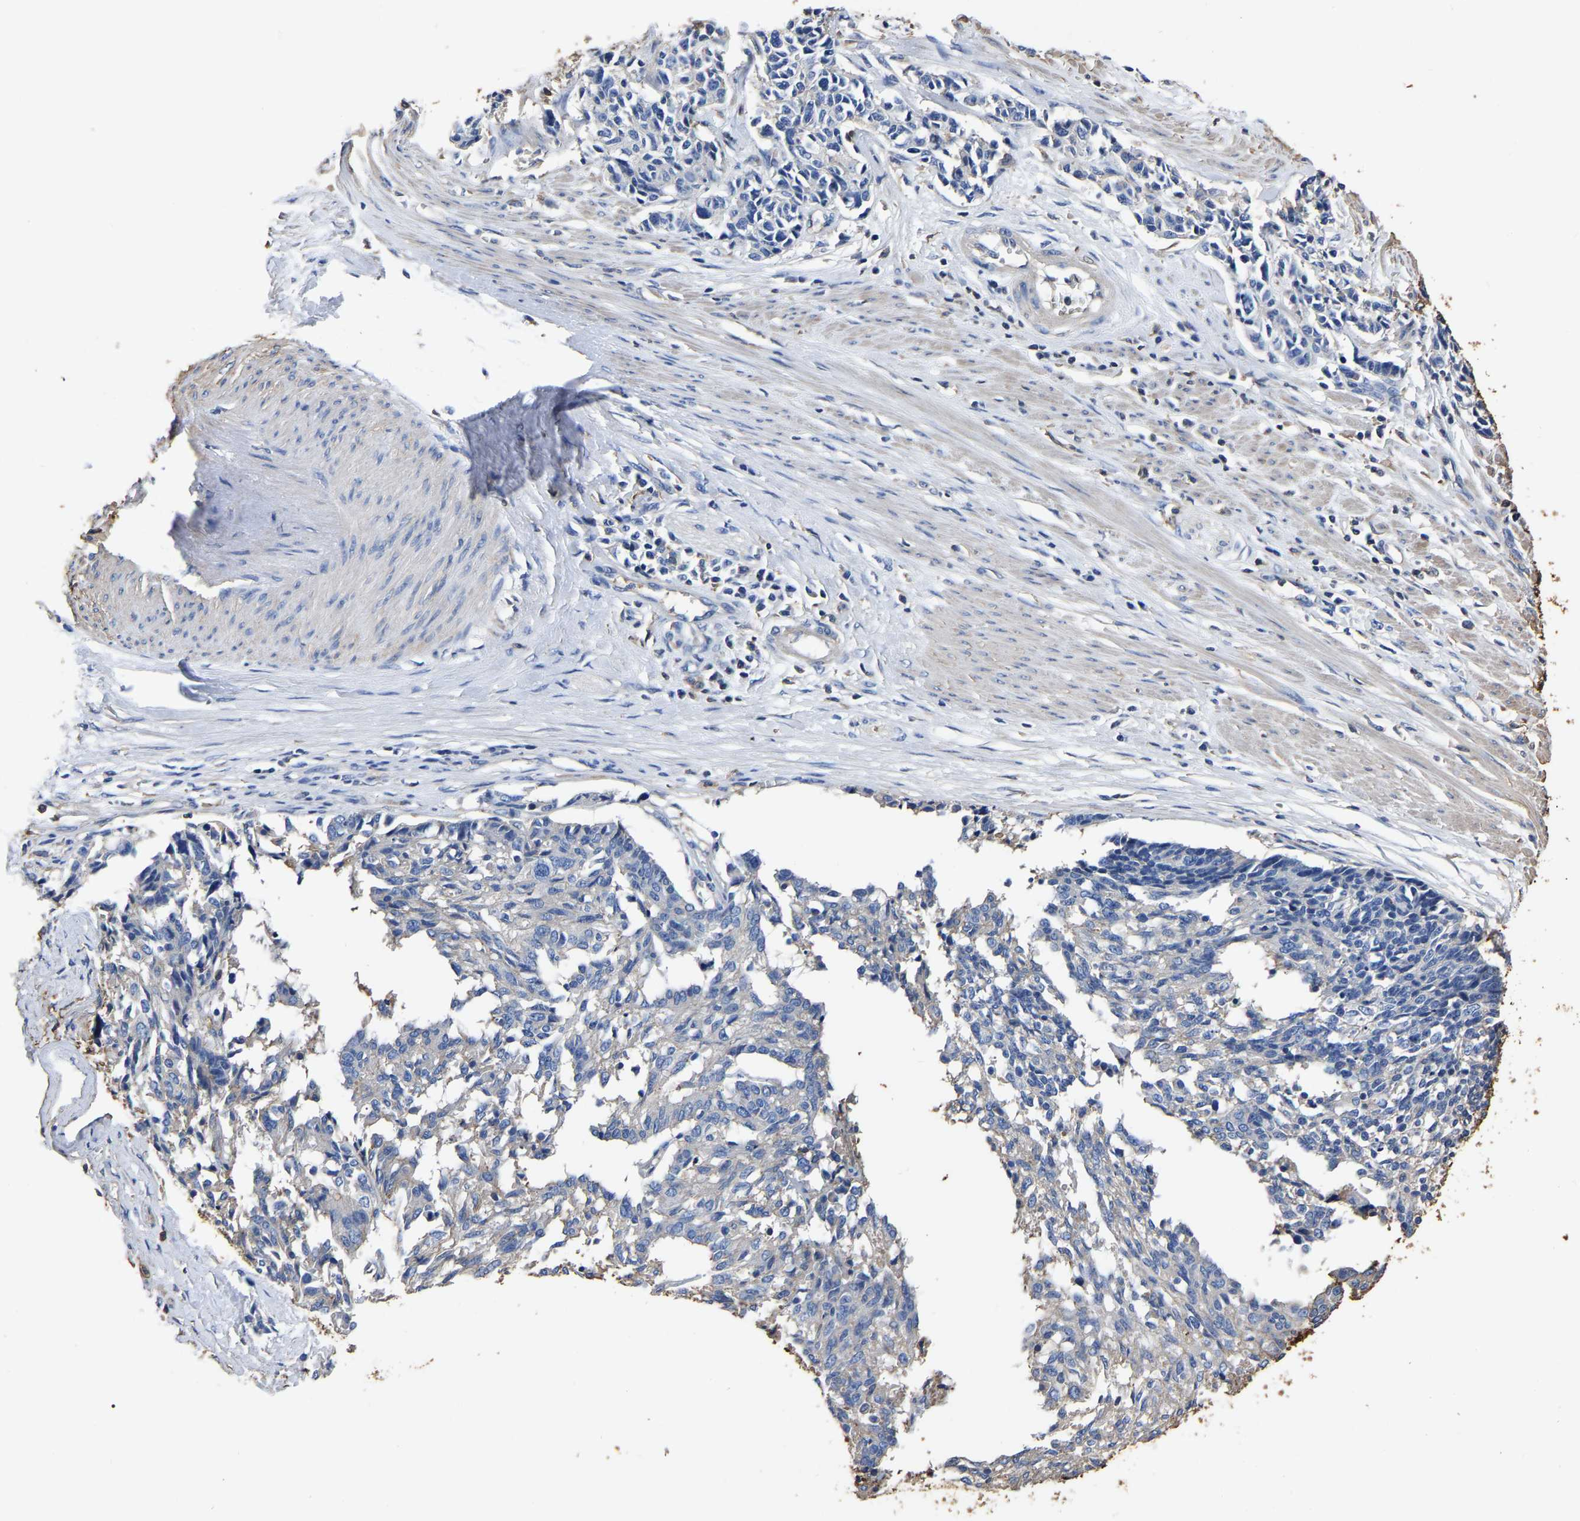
{"staining": {"intensity": "negative", "quantity": "none", "location": "none"}, "tissue": "cervical cancer", "cell_type": "Tumor cells", "image_type": "cancer", "snomed": [{"axis": "morphology", "description": "Squamous cell carcinoma, NOS"}, {"axis": "topography", "description": "Cervix"}], "caption": "Squamous cell carcinoma (cervical) was stained to show a protein in brown. There is no significant expression in tumor cells.", "gene": "ARMT1", "patient": {"sex": "female", "age": 35}}